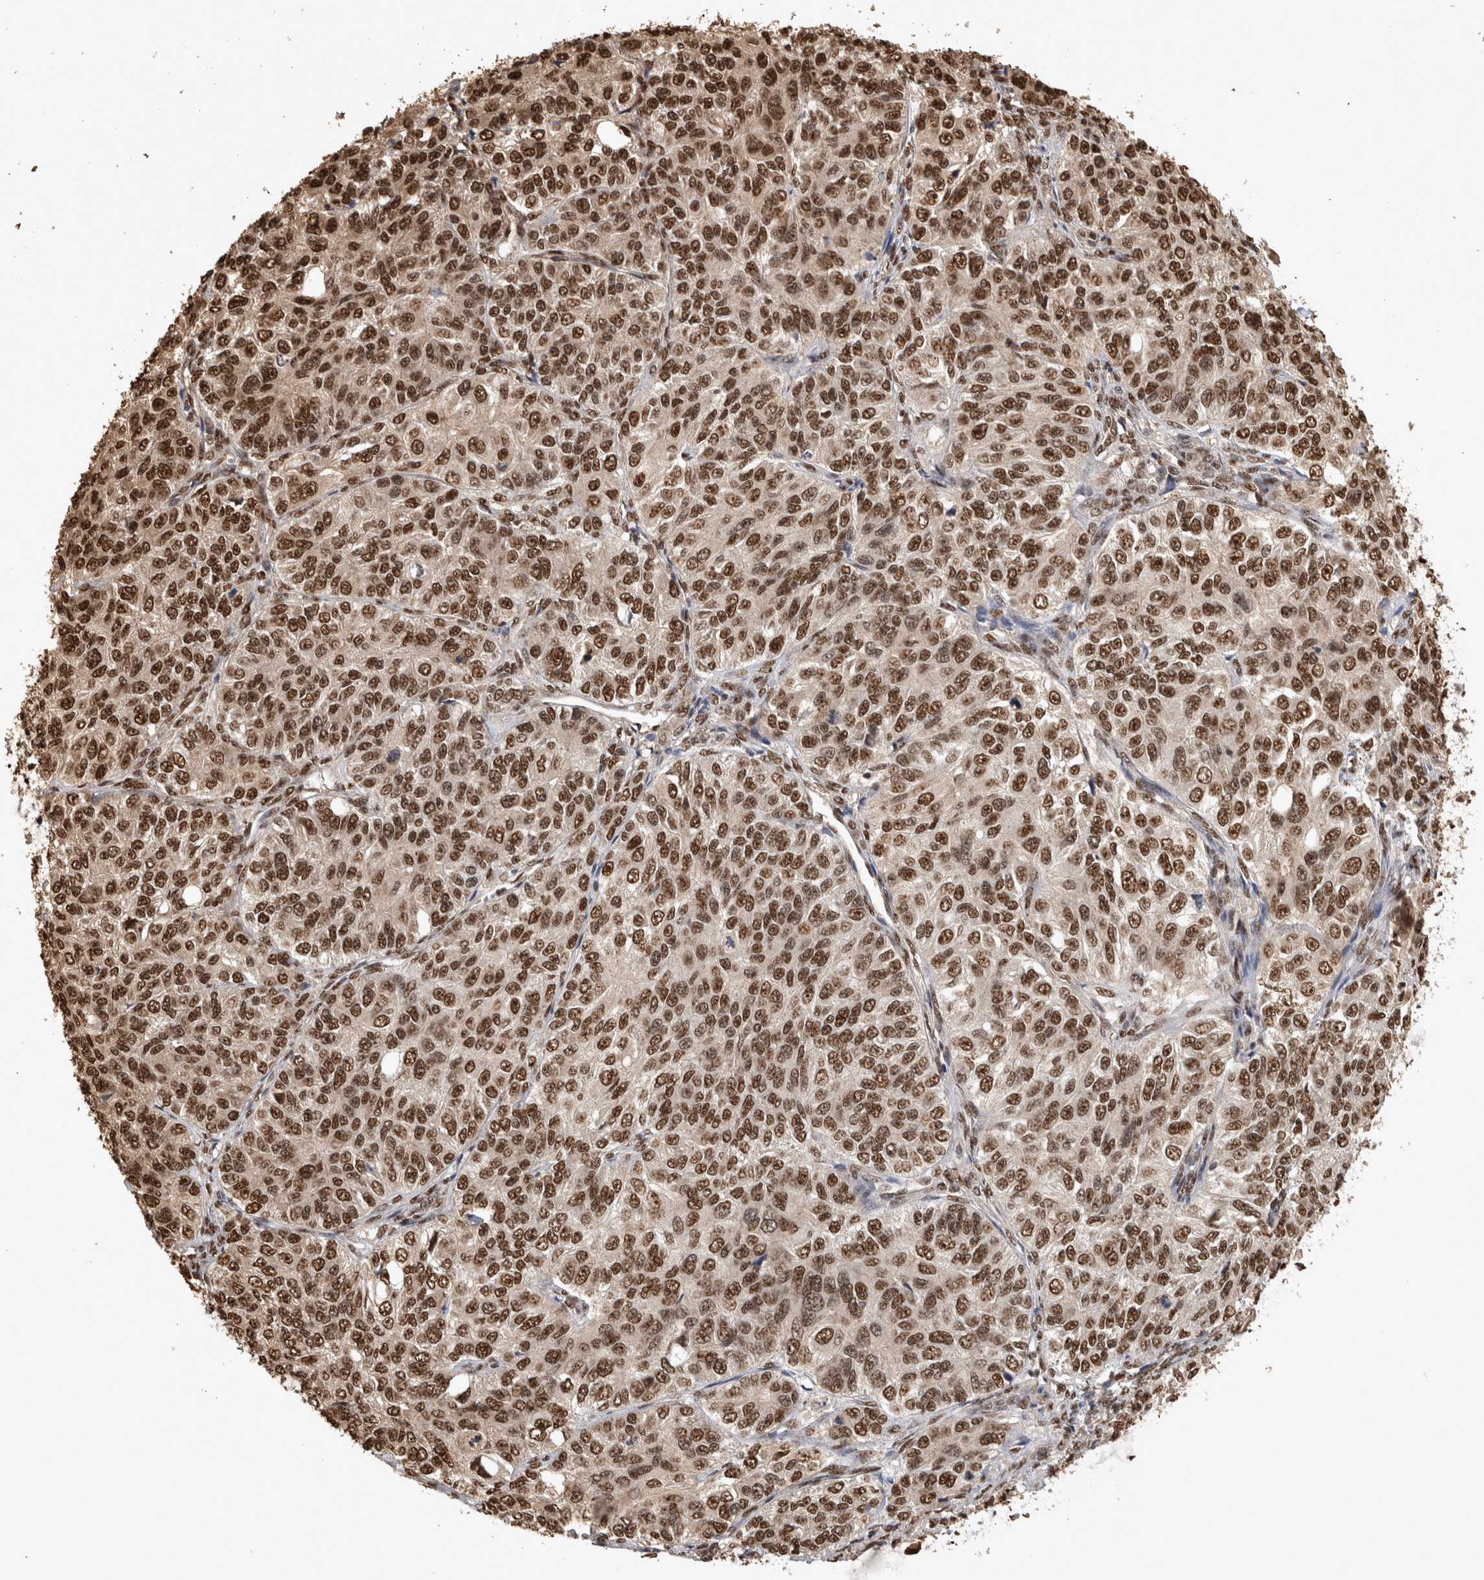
{"staining": {"intensity": "strong", "quantity": ">75%", "location": "nuclear"}, "tissue": "ovarian cancer", "cell_type": "Tumor cells", "image_type": "cancer", "snomed": [{"axis": "morphology", "description": "Carcinoma, endometroid"}, {"axis": "topography", "description": "Ovary"}], "caption": "Ovarian cancer tissue reveals strong nuclear positivity in about >75% of tumor cells, visualized by immunohistochemistry.", "gene": "RAD50", "patient": {"sex": "female", "age": 51}}